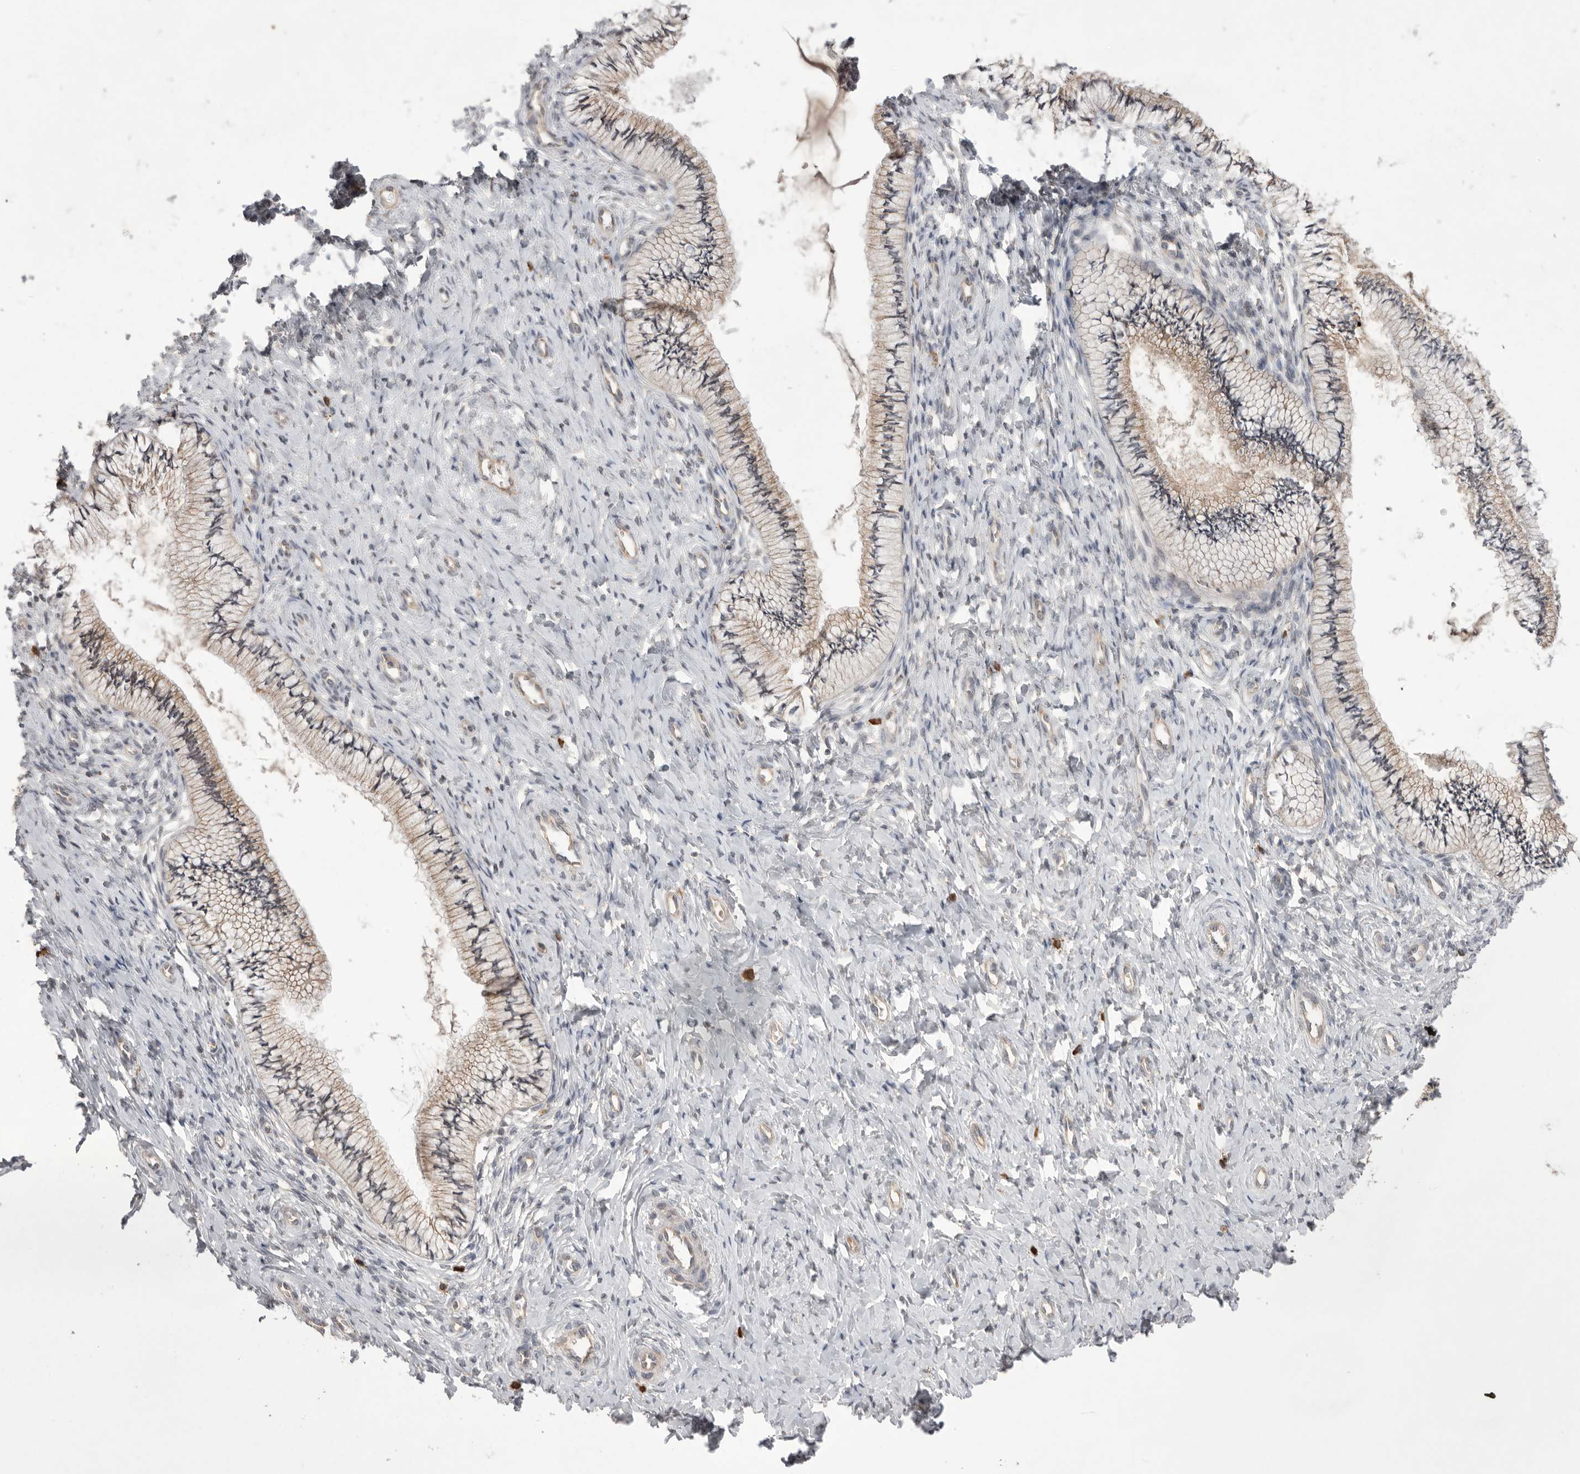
{"staining": {"intensity": "weak", "quantity": ">75%", "location": "cytoplasmic/membranous"}, "tissue": "cervix", "cell_type": "Glandular cells", "image_type": "normal", "snomed": [{"axis": "morphology", "description": "Normal tissue, NOS"}, {"axis": "topography", "description": "Cervix"}], "caption": "Immunohistochemistry of normal cervix exhibits low levels of weak cytoplasmic/membranous expression in about >75% of glandular cells. Using DAB (brown) and hematoxylin (blue) stains, captured at high magnification using brightfield microscopy.", "gene": "NRCAM", "patient": {"sex": "female", "age": 36}}